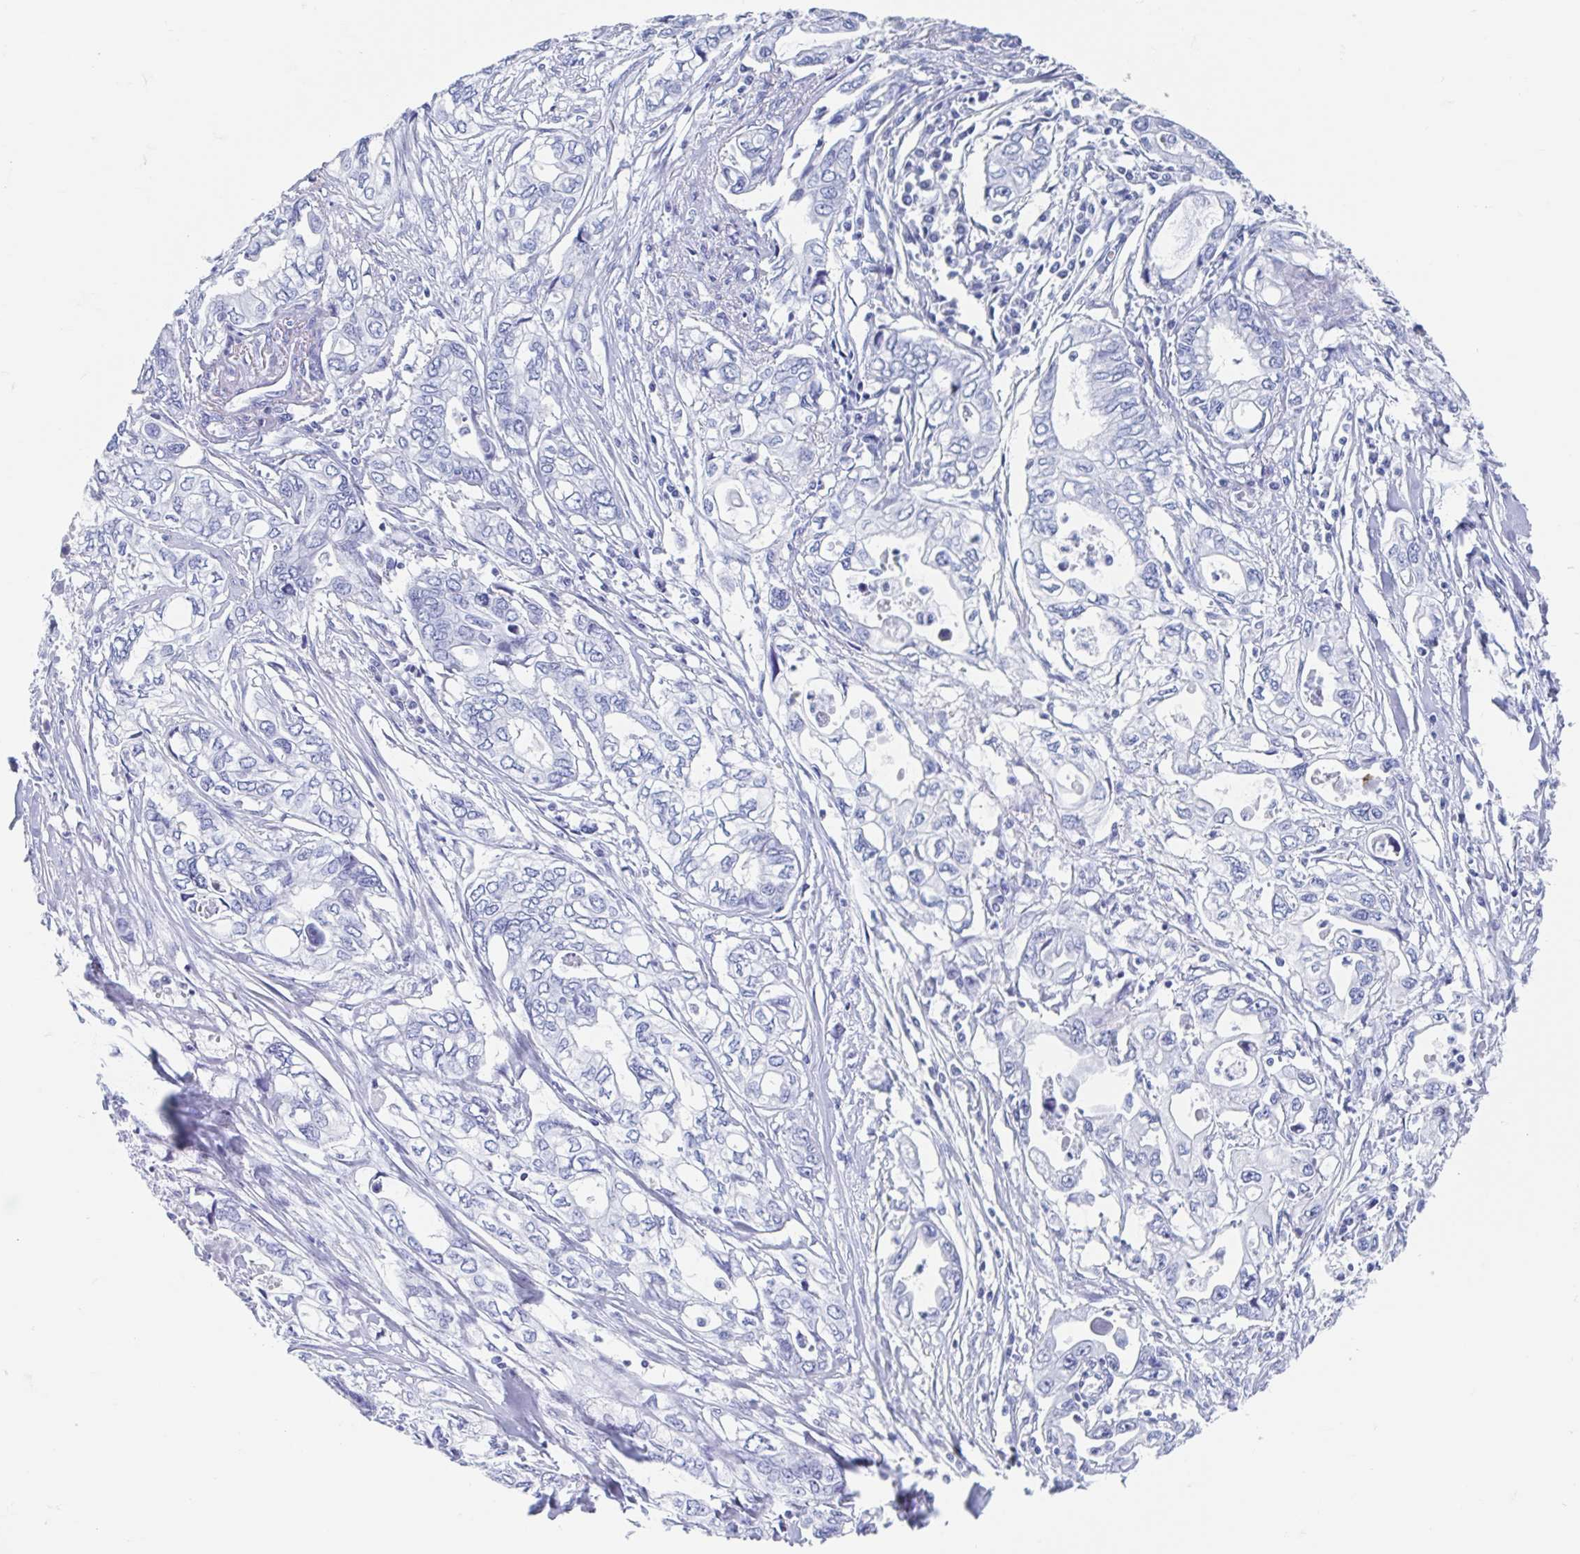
{"staining": {"intensity": "negative", "quantity": "none", "location": "none"}, "tissue": "pancreatic cancer", "cell_type": "Tumor cells", "image_type": "cancer", "snomed": [{"axis": "morphology", "description": "Adenocarcinoma, NOS"}, {"axis": "topography", "description": "Pancreas"}], "caption": "A histopathology image of adenocarcinoma (pancreatic) stained for a protein demonstrates no brown staining in tumor cells. (Brightfield microscopy of DAB (3,3'-diaminobenzidine) IHC at high magnification).", "gene": "C10orf53", "patient": {"sex": "male", "age": 68}}